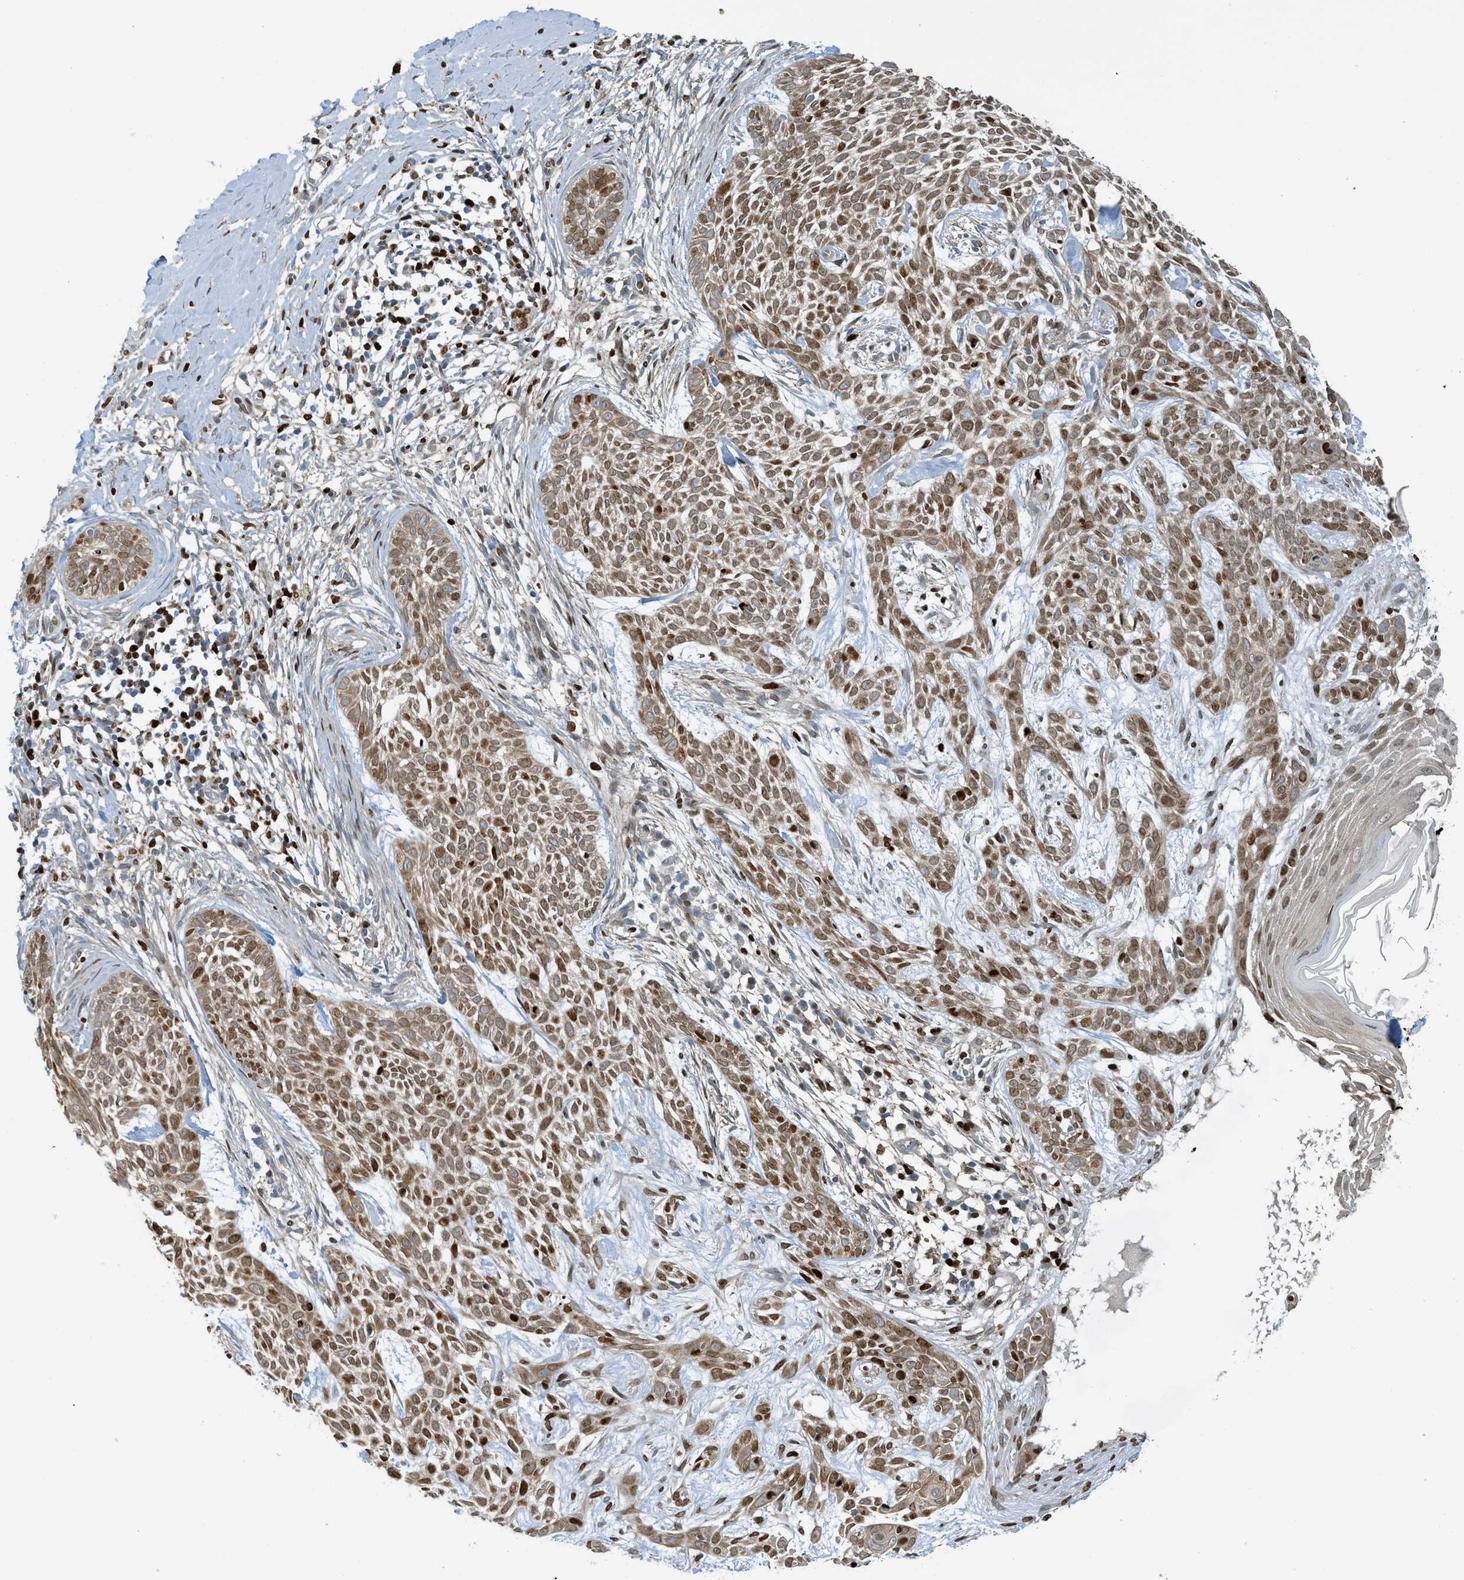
{"staining": {"intensity": "moderate", "quantity": ">75%", "location": "cytoplasmic/membranous,nuclear"}, "tissue": "skin cancer", "cell_type": "Tumor cells", "image_type": "cancer", "snomed": [{"axis": "morphology", "description": "Basal cell carcinoma"}, {"axis": "topography", "description": "Skin"}], "caption": "The photomicrograph demonstrates a brown stain indicating the presence of a protein in the cytoplasmic/membranous and nuclear of tumor cells in skin cancer.", "gene": "SH3D19", "patient": {"sex": "female", "age": 59}}